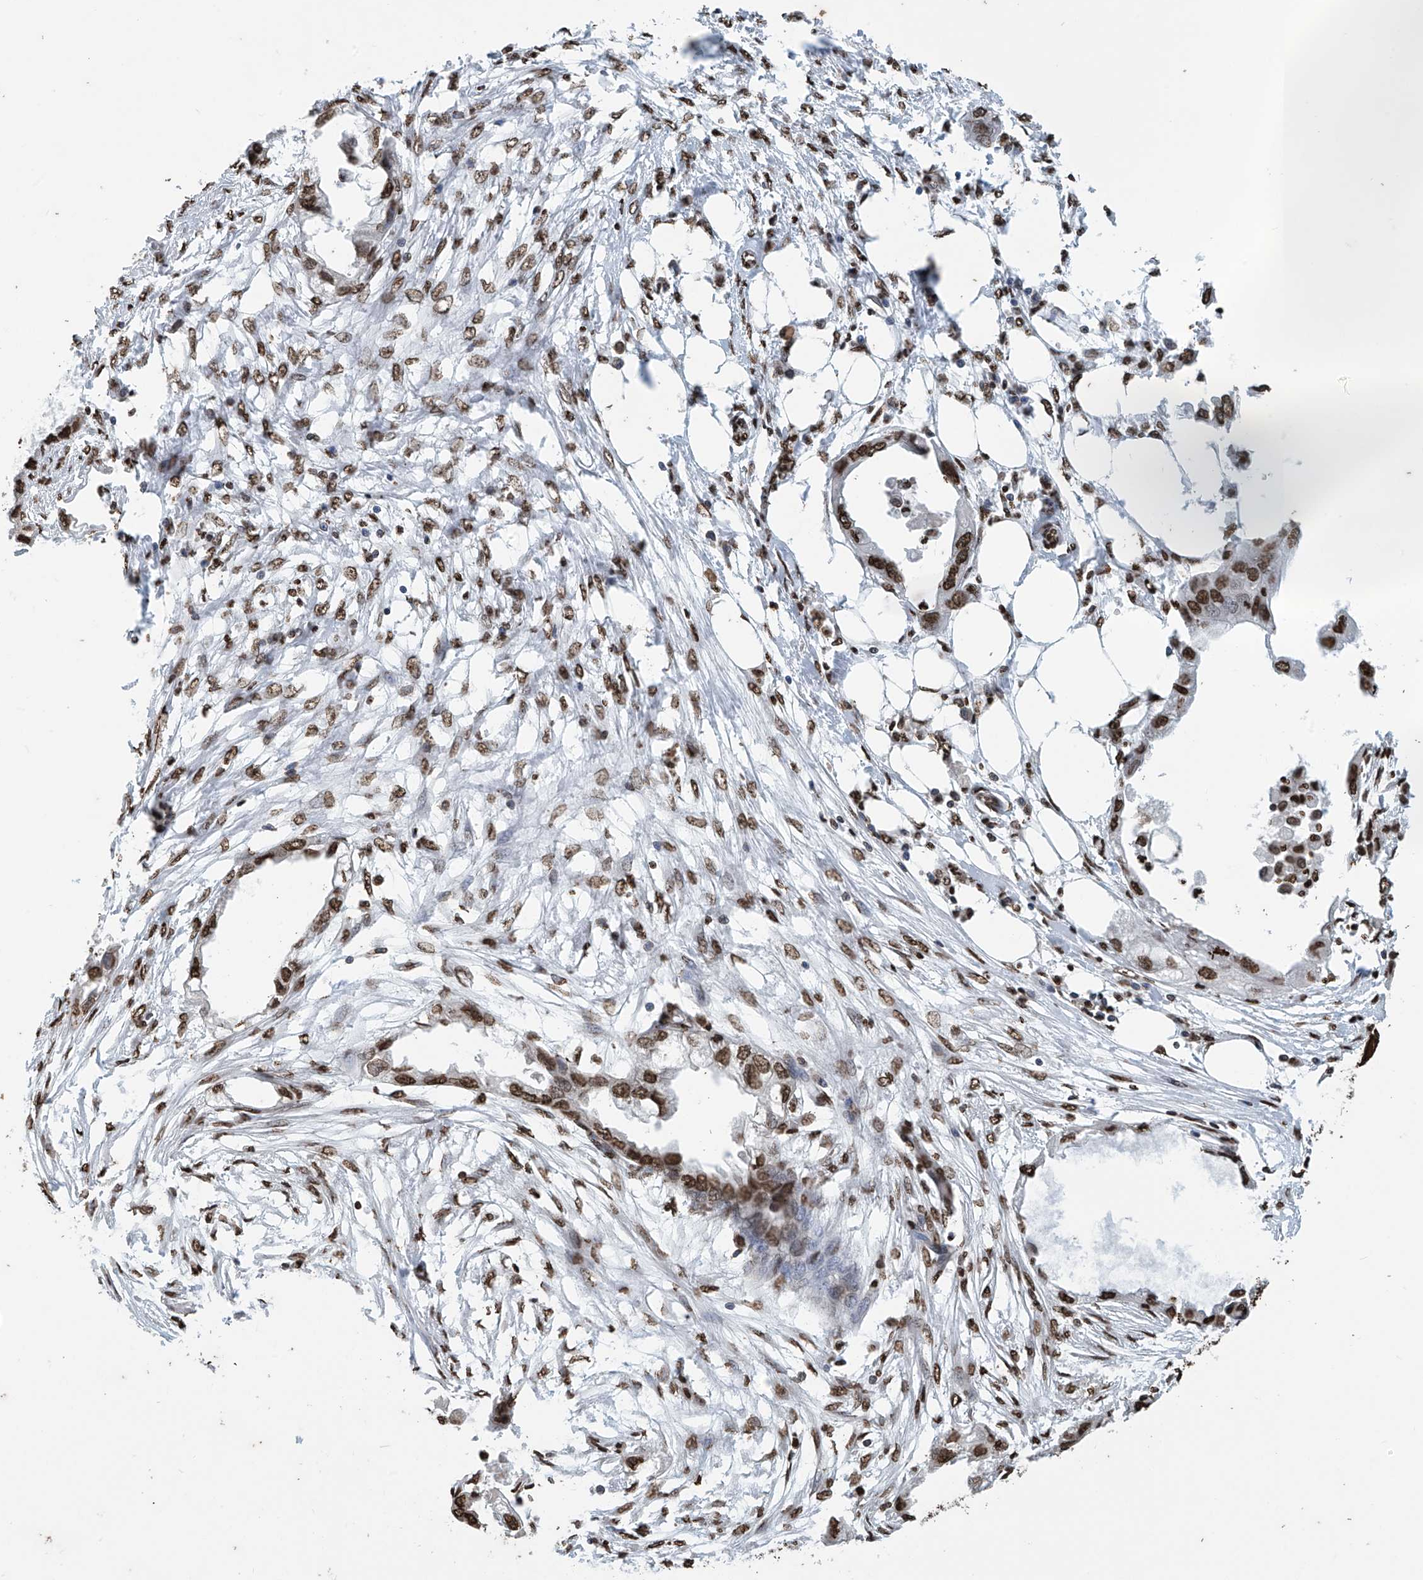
{"staining": {"intensity": "strong", "quantity": ">75%", "location": "nuclear"}, "tissue": "endometrial cancer", "cell_type": "Tumor cells", "image_type": "cancer", "snomed": [{"axis": "morphology", "description": "Adenocarcinoma, NOS"}, {"axis": "morphology", "description": "Adenocarcinoma, metastatic, NOS"}, {"axis": "topography", "description": "Adipose tissue"}, {"axis": "topography", "description": "Endometrium"}], "caption": "Endometrial adenocarcinoma stained with immunohistochemistry displays strong nuclear expression in about >75% of tumor cells.", "gene": "DPPA2", "patient": {"sex": "female", "age": 67}}